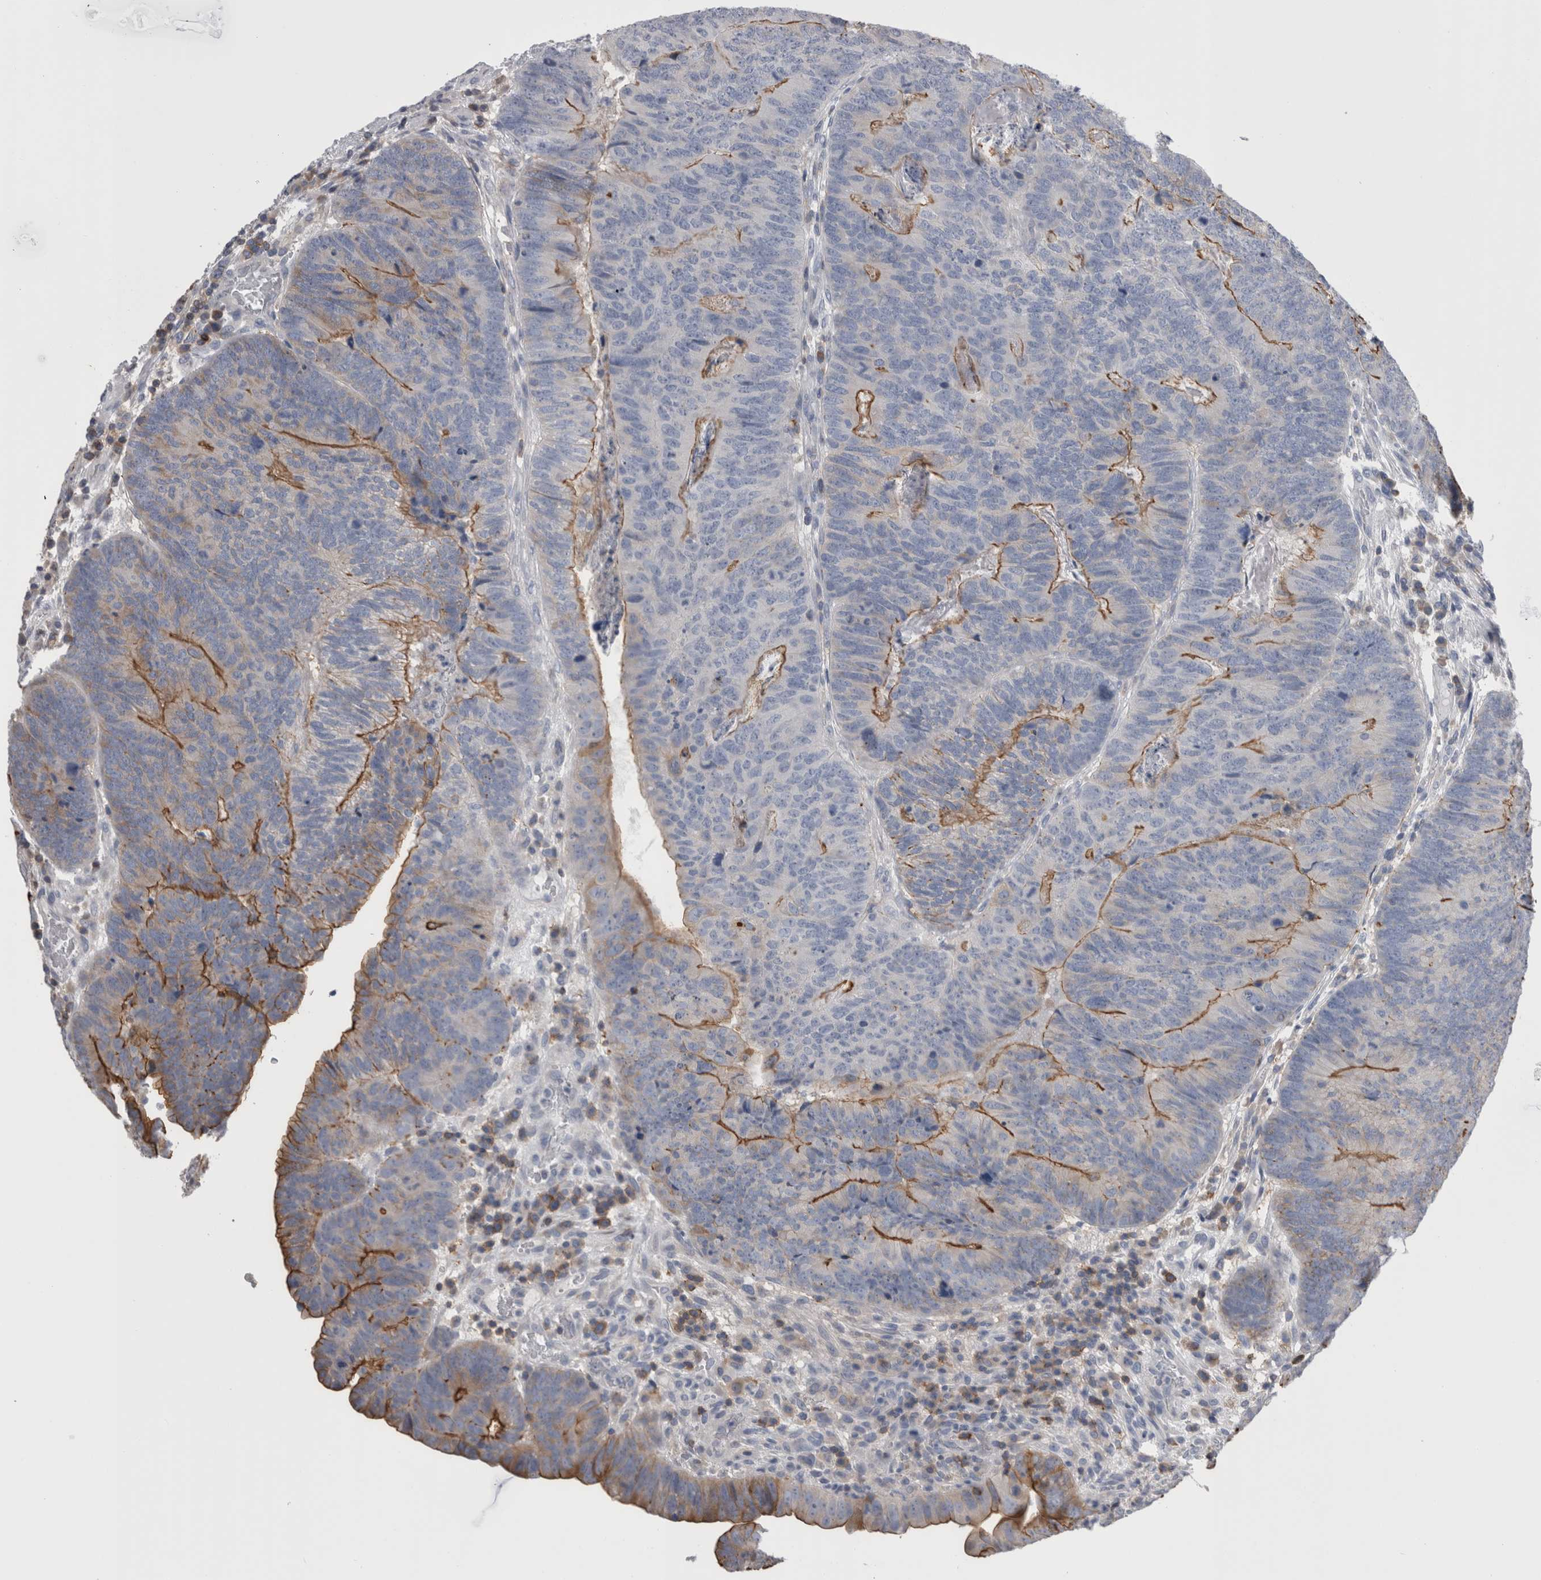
{"staining": {"intensity": "moderate", "quantity": "25%-75%", "location": "cytoplasmic/membranous"}, "tissue": "colorectal cancer", "cell_type": "Tumor cells", "image_type": "cancer", "snomed": [{"axis": "morphology", "description": "Adenocarcinoma, NOS"}, {"axis": "topography", "description": "Colon"}], "caption": "Tumor cells show medium levels of moderate cytoplasmic/membranous expression in about 25%-75% of cells in human colorectal cancer.", "gene": "DCTN6", "patient": {"sex": "female", "age": 67}}